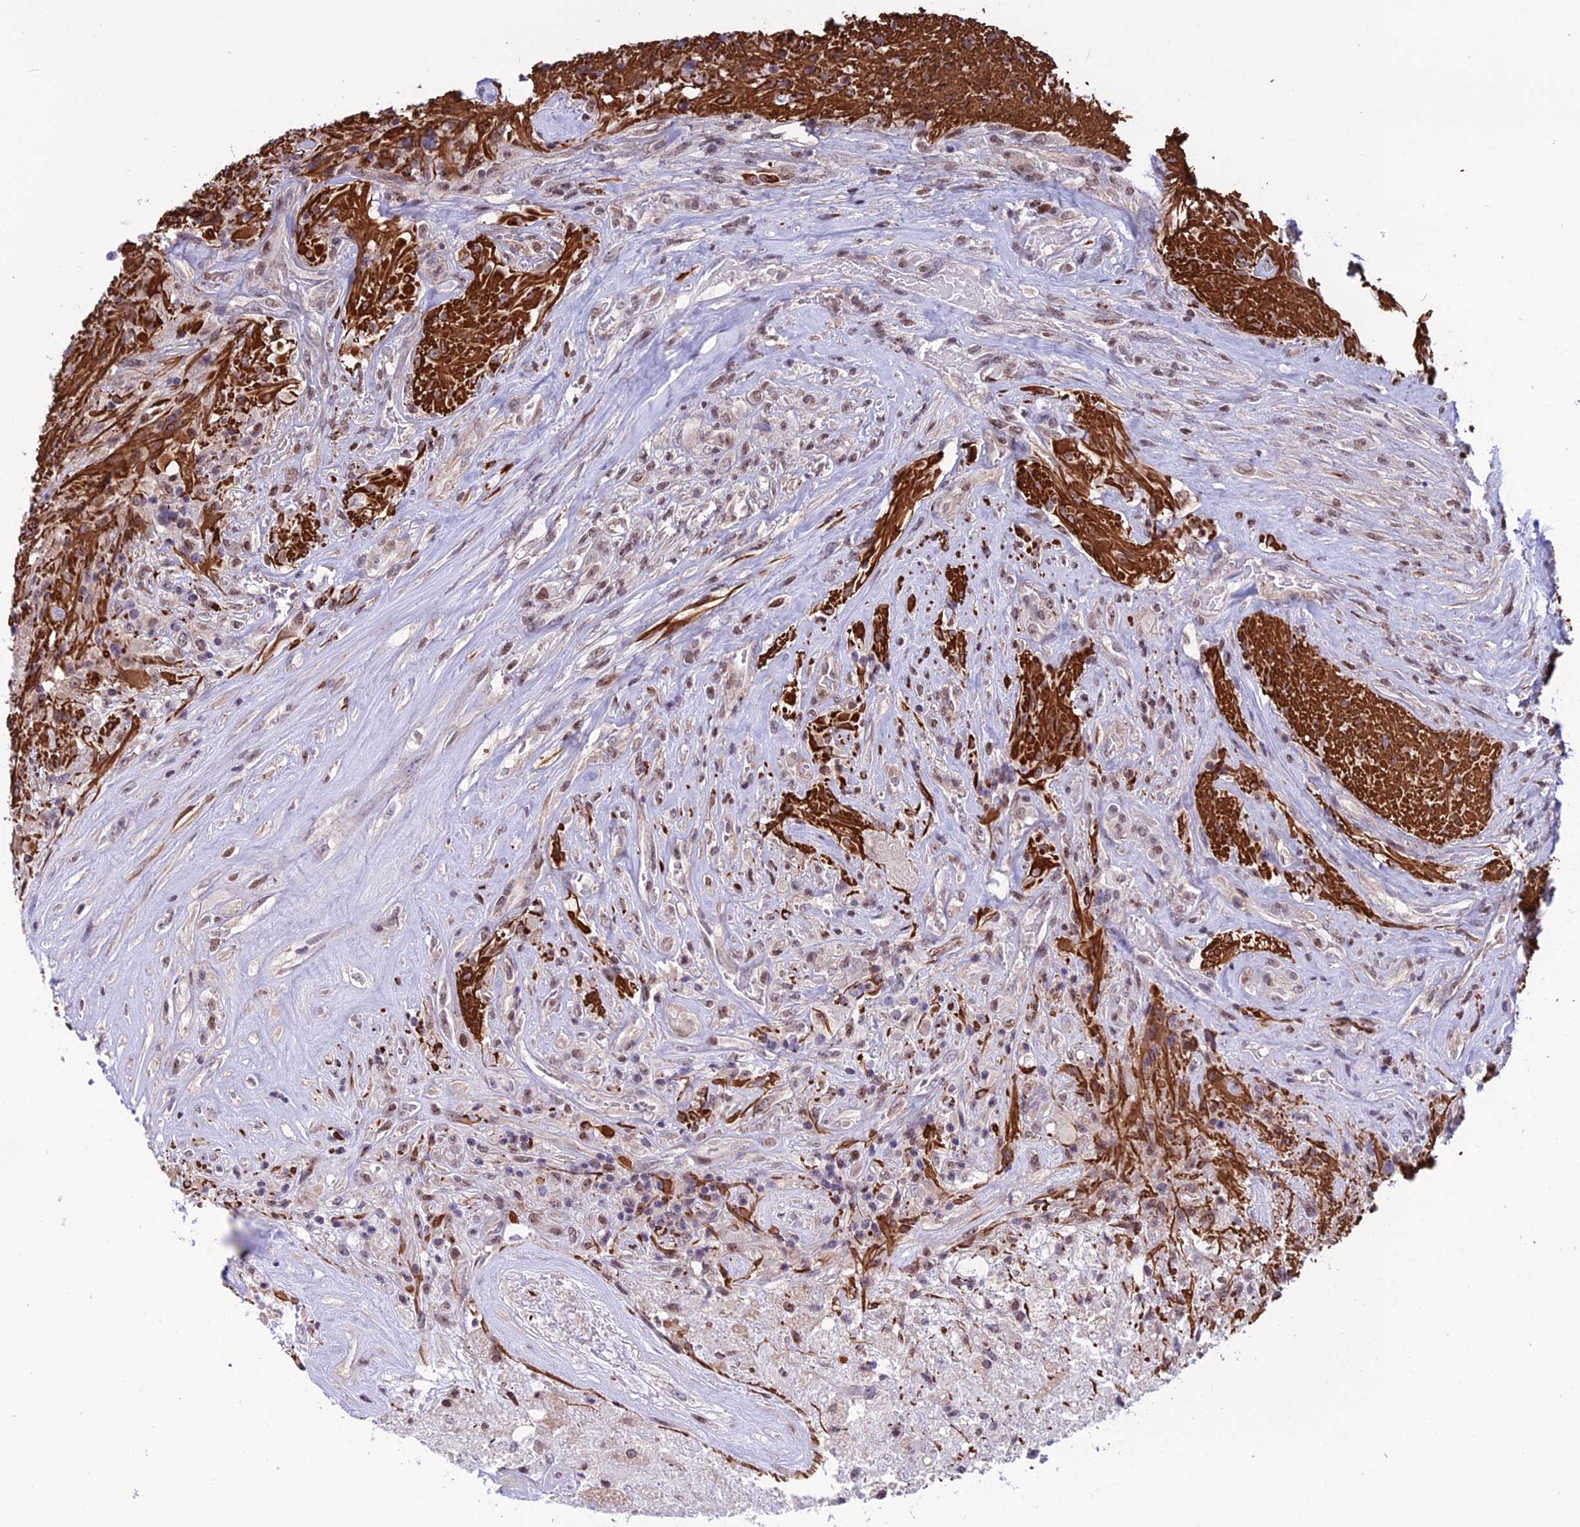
{"staining": {"intensity": "weak", "quantity": "<25%", "location": "nuclear"}, "tissue": "glioma", "cell_type": "Tumor cells", "image_type": "cancer", "snomed": [{"axis": "morphology", "description": "Glioma, malignant, High grade"}, {"axis": "topography", "description": "Brain"}], "caption": "An immunohistochemistry micrograph of malignant high-grade glioma is shown. There is no staining in tumor cells of malignant high-grade glioma.", "gene": "MIS12", "patient": {"sex": "male", "age": 56}}